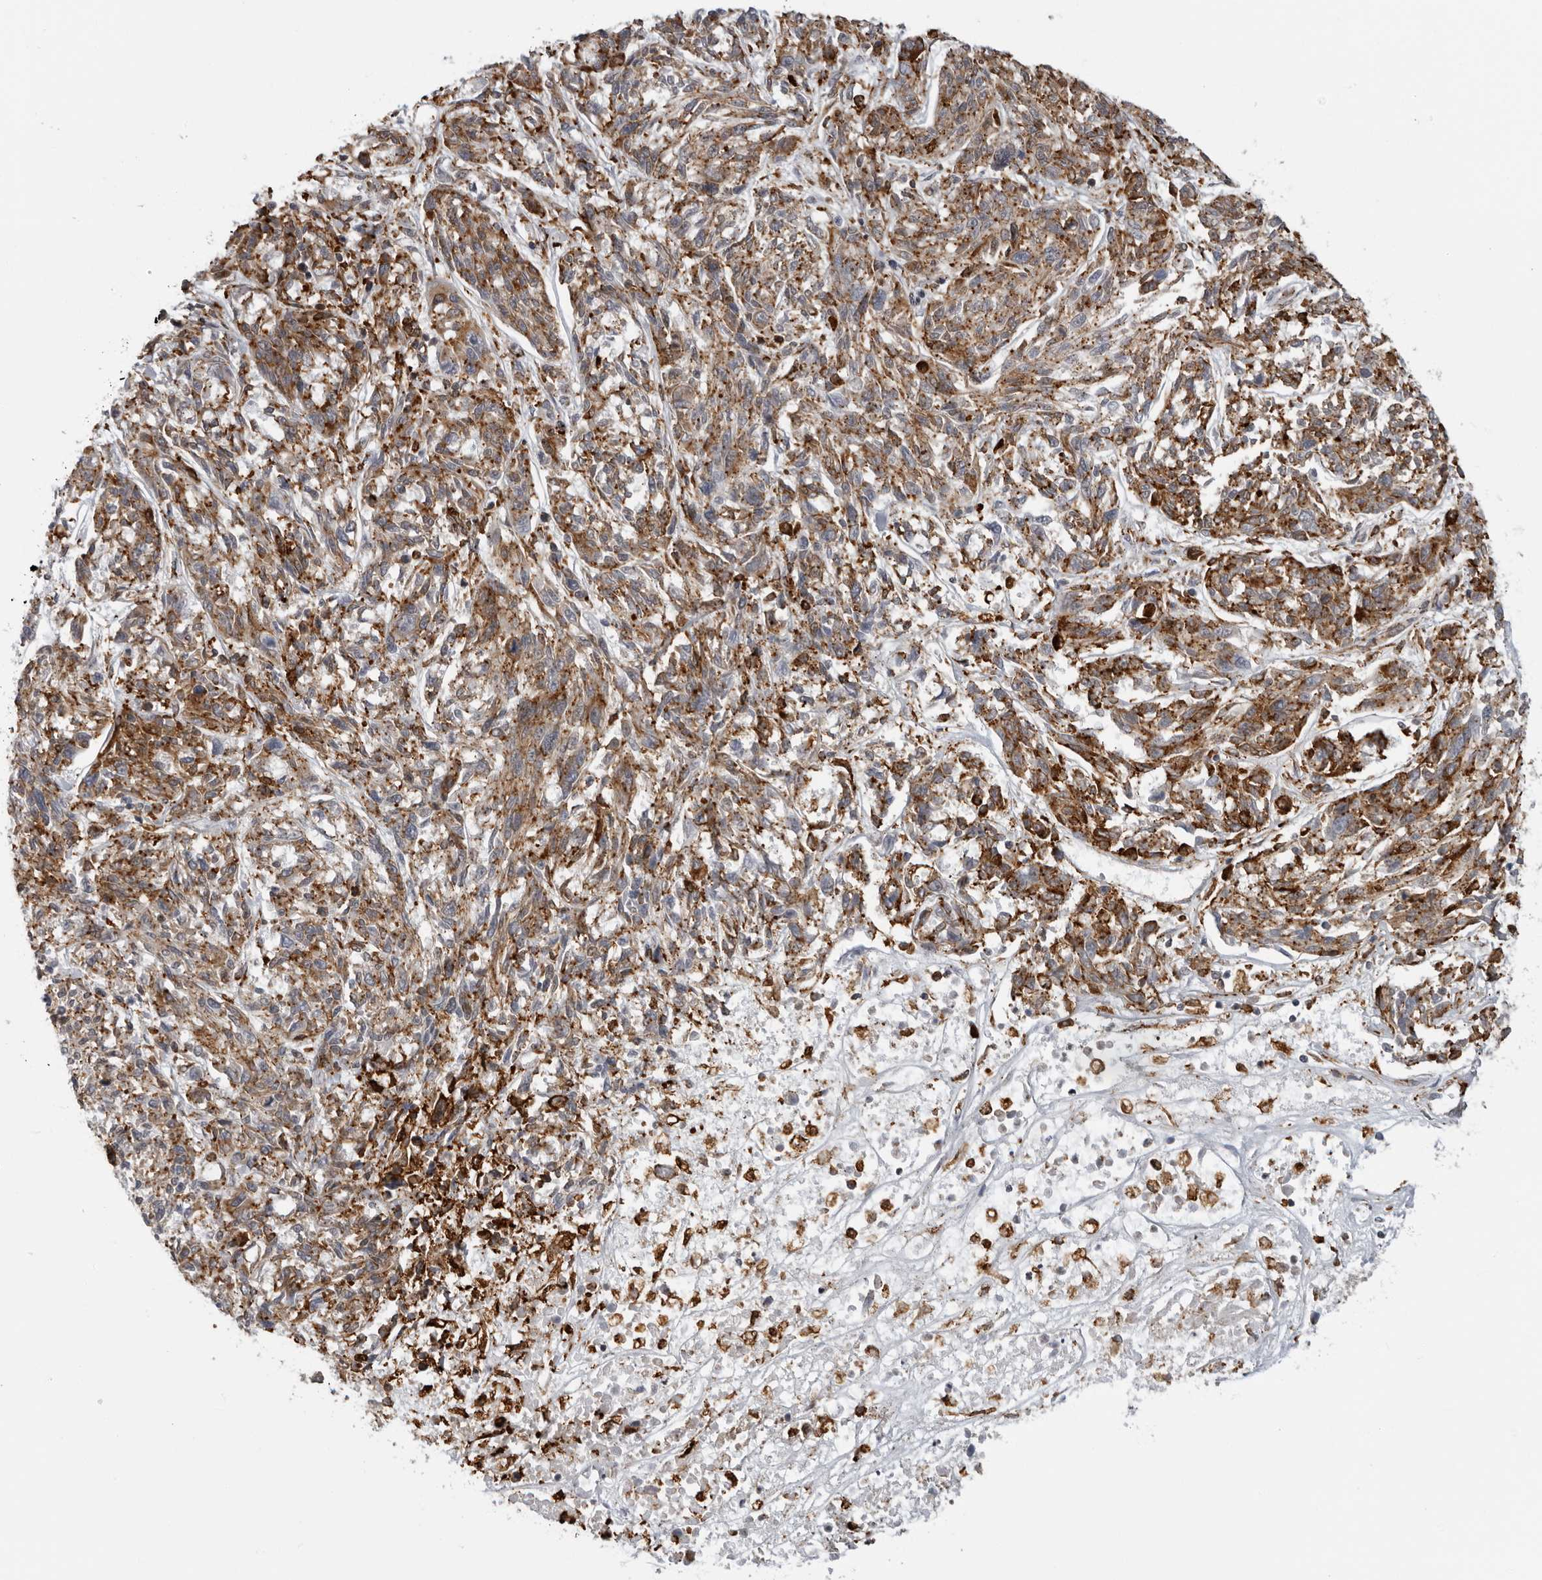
{"staining": {"intensity": "strong", "quantity": ">75%", "location": "cytoplasmic/membranous"}, "tissue": "melanoma", "cell_type": "Tumor cells", "image_type": "cancer", "snomed": [{"axis": "morphology", "description": "Malignant melanoma, NOS"}, {"axis": "topography", "description": "Skin"}], "caption": "Melanoma stained with a protein marker demonstrates strong staining in tumor cells.", "gene": "ALPK2", "patient": {"sex": "male", "age": 53}}